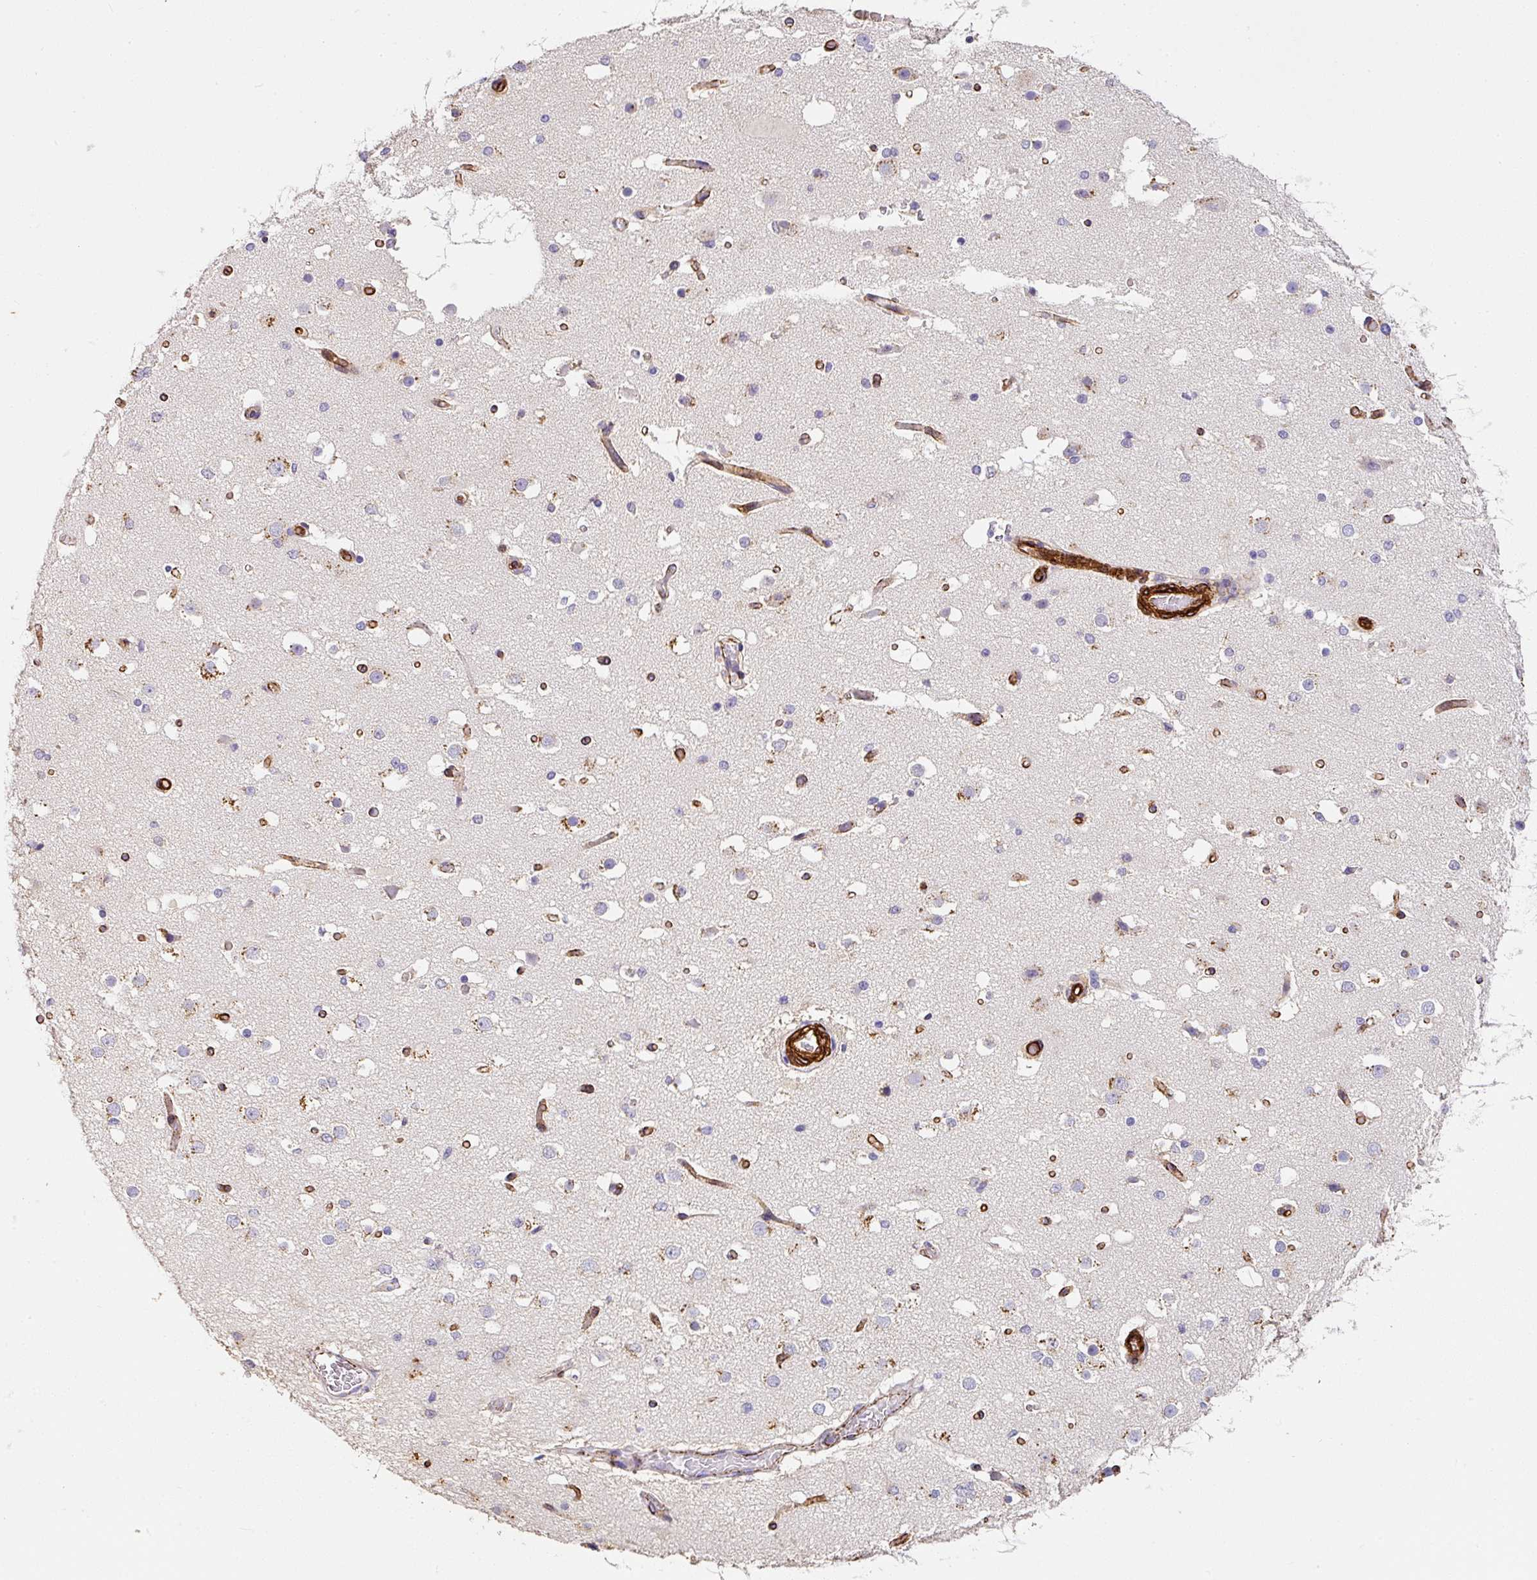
{"staining": {"intensity": "strong", "quantity": ">75%", "location": "cytoplasmic/membranous"}, "tissue": "cerebral cortex", "cell_type": "Endothelial cells", "image_type": "normal", "snomed": [{"axis": "morphology", "description": "Normal tissue, NOS"}, {"axis": "morphology", "description": "Inflammation, NOS"}, {"axis": "topography", "description": "Cerebral cortex"}], "caption": "Immunohistochemistry of benign human cerebral cortex displays high levels of strong cytoplasmic/membranous expression in approximately >75% of endothelial cells.", "gene": "SLC25A17", "patient": {"sex": "male", "age": 6}}